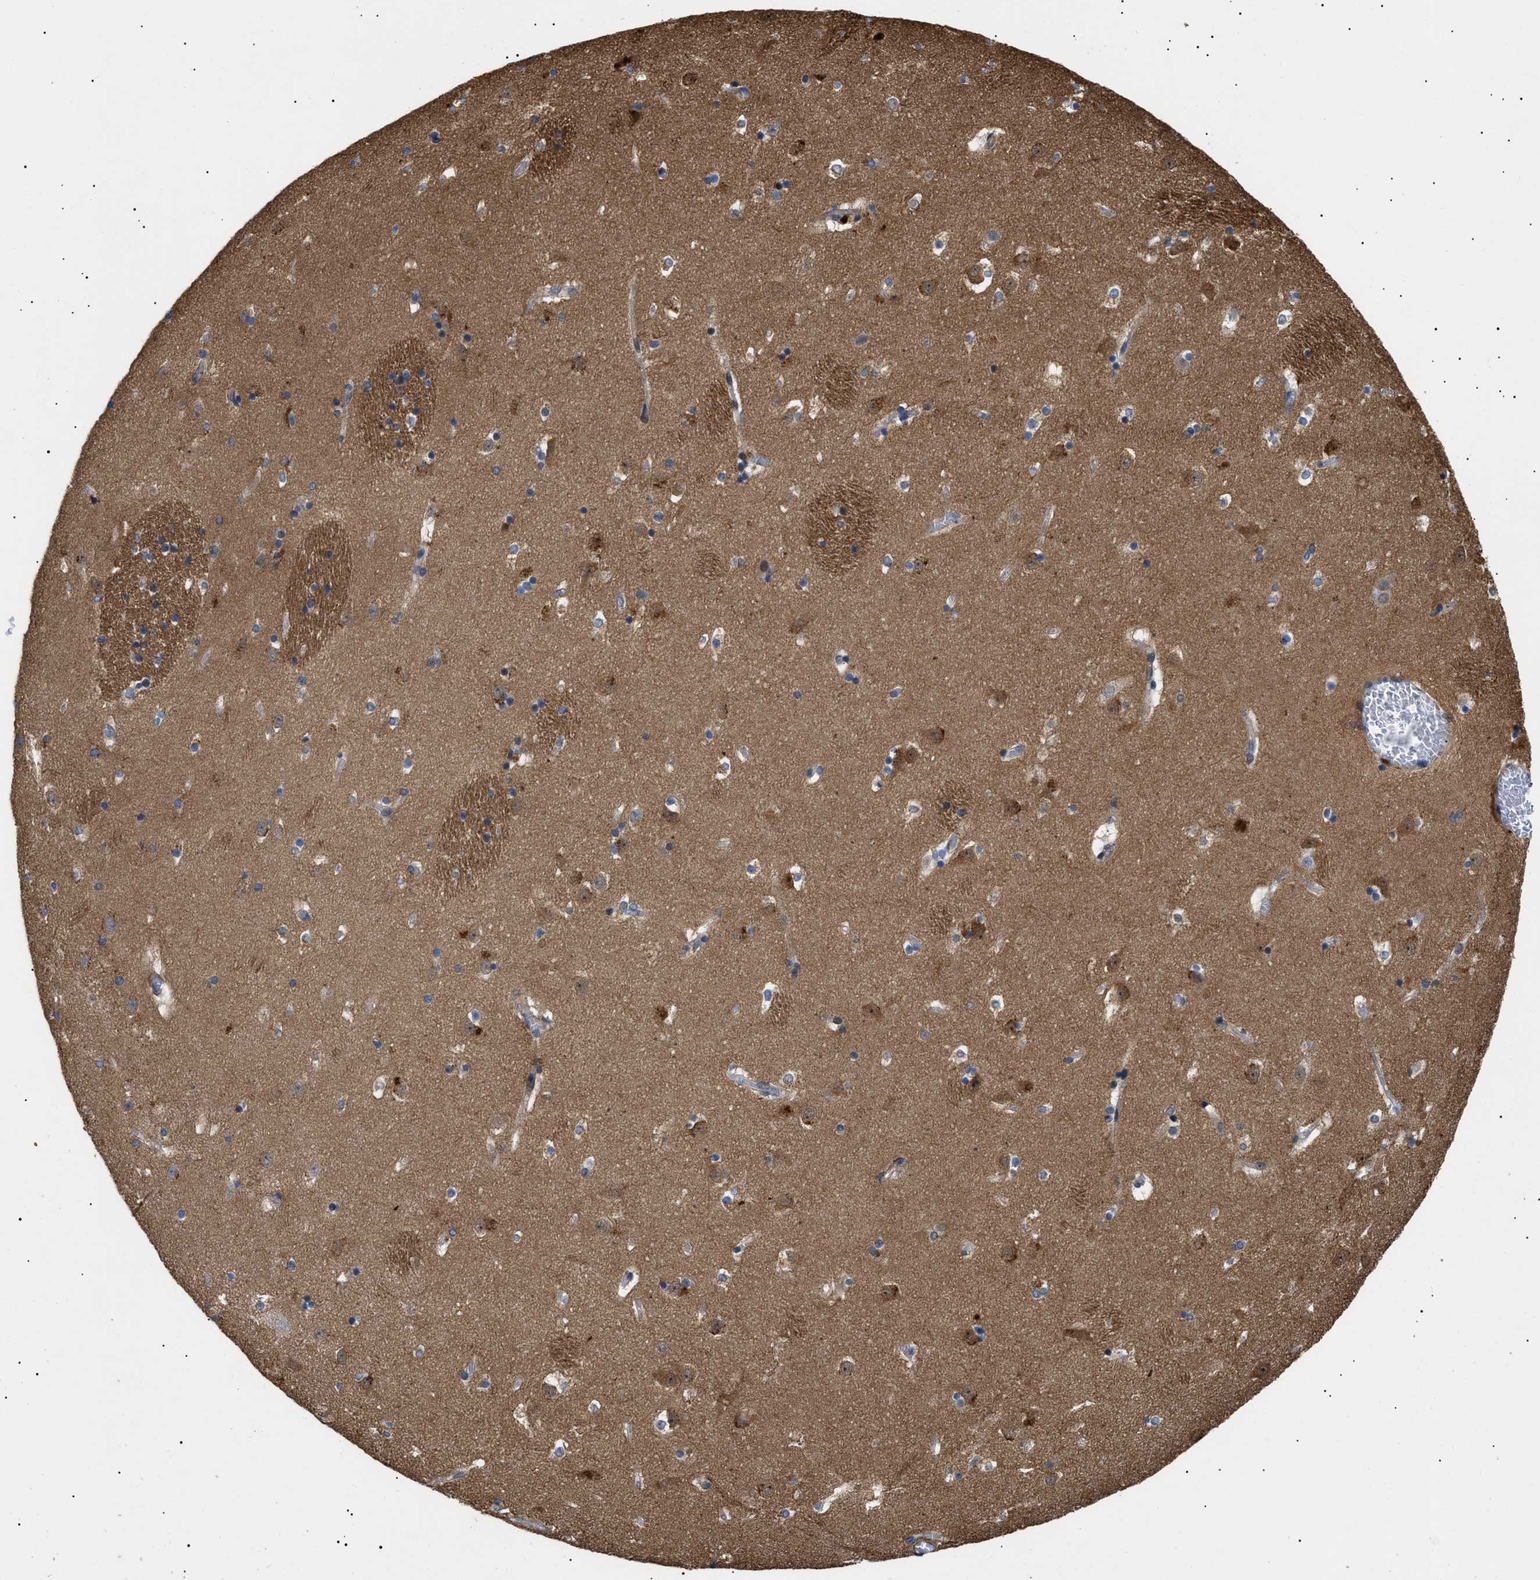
{"staining": {"intensity": "weak", "quantity": "<25%", "location": "nuclear"}, "tissue": "caudate", "cell_type": "Glial cells", "image_type": "normal", "snomed": [{"axis": "morphology", "description": "Normal tissue, NOS"}, {"axis": "topography", "description": "Lateral ventricle wall"}], "caption": "A high-resolution photomicrograph shows immunohistochemistry (IHC) staining of normal caudate, which demonstrates no significant staining in glial cells.", "gene": "CRCP", "patient": {"sex": "male", "age": 45}}